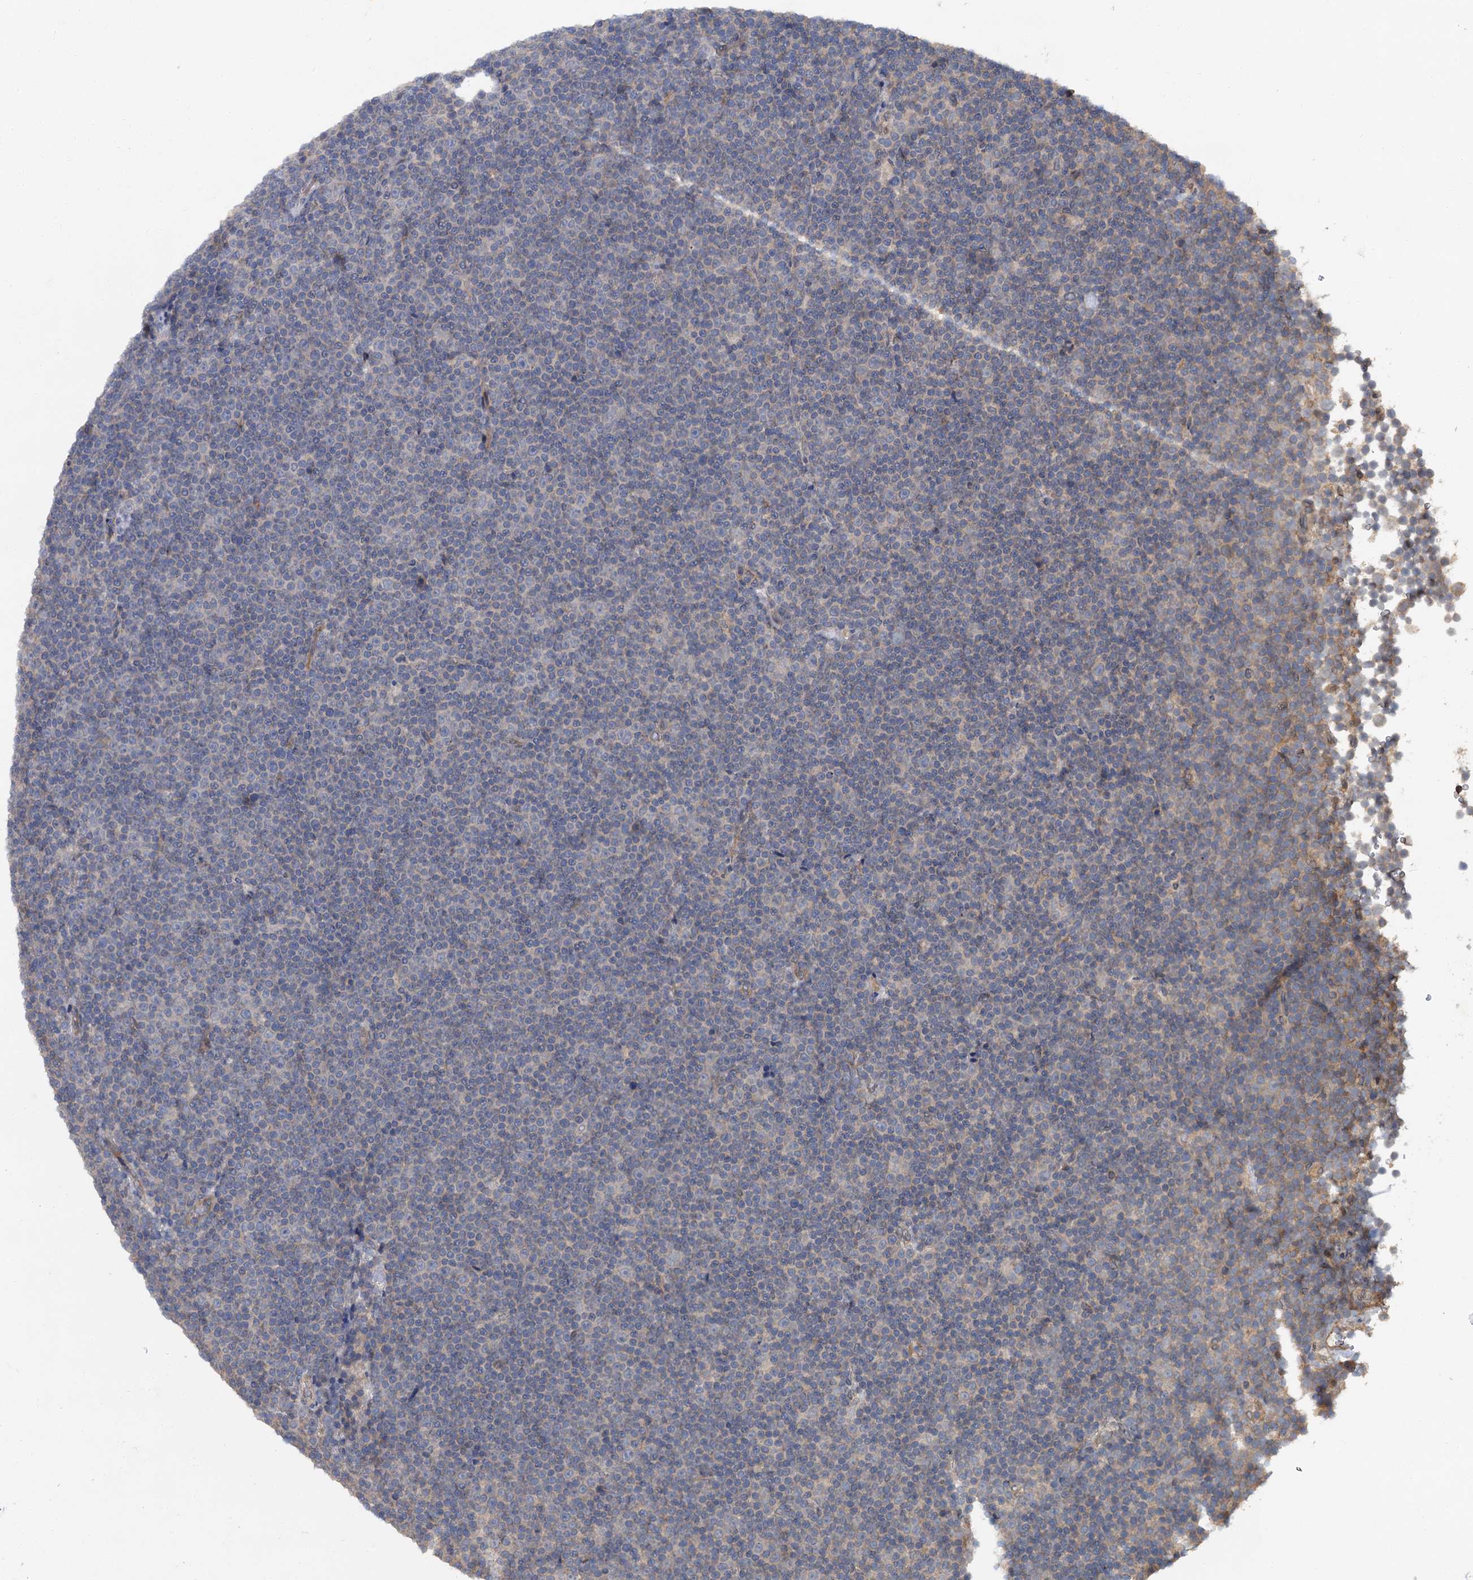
{"staining": {"intensity": "negative", "quantity": "none", "location": "none"}, "tissue": "lymphoma", "cell_type": "Tumor cells", "image_type": "cancer", "snomed": [{"axis": "morphology", "description": "Malignant lymphoma, non-Hodgkin's type, Low grade"}, {"axis": "topography", "description": "Lymph node"}], "caption": "Photomicrograph shows no protein staining in tumor cells of low-grade malignant lymphoma, non-Hodgkin's type tissue.", "gene": "ZNF324", "patient": {"sex": "female", "age": 67}}